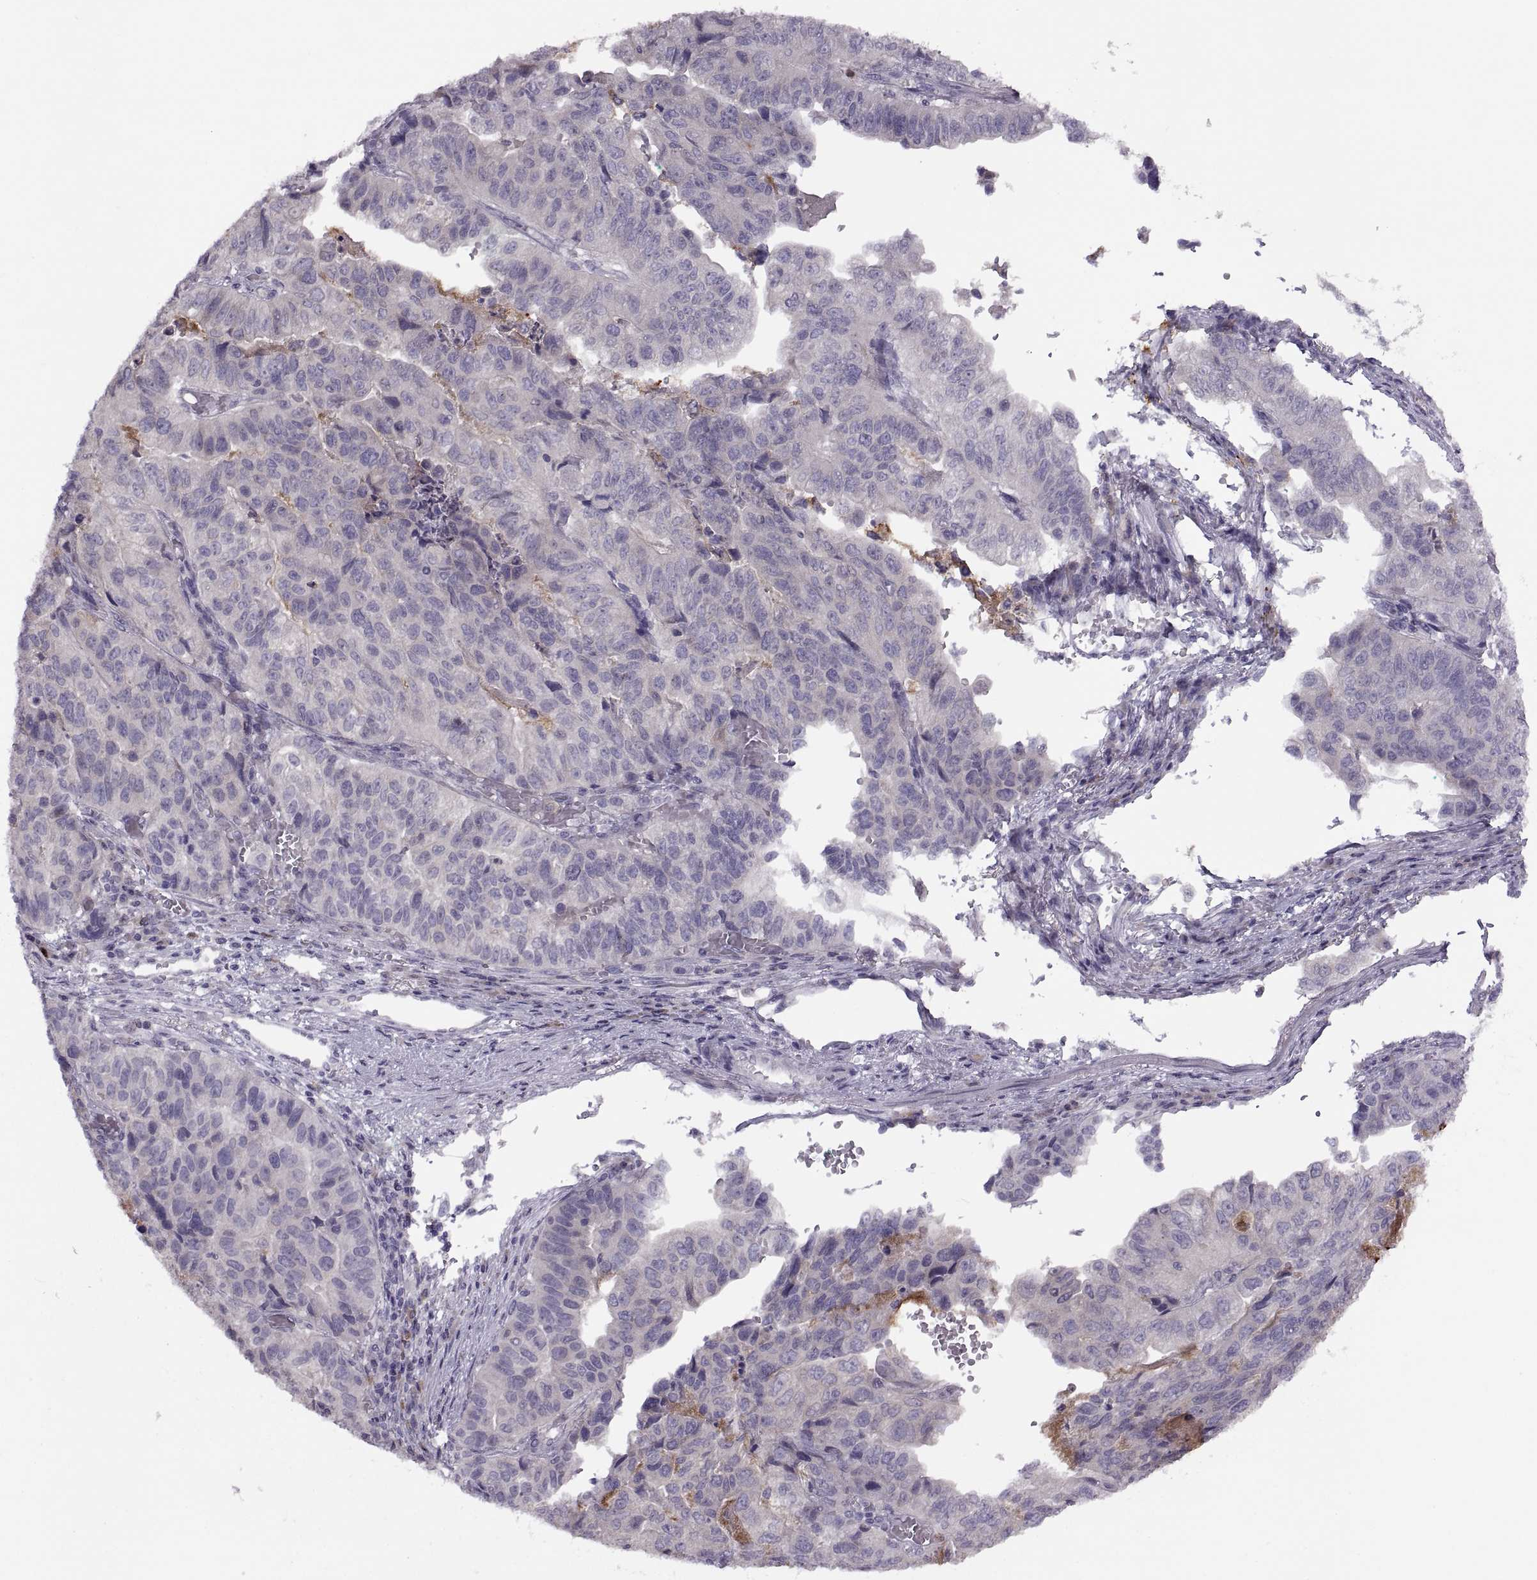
{"staining": {"intensity": "negative", "quantity": "none", "location": "none"}, "tissue": "stomach cancer", "cell_type": "Tumor cells", "image_type": "cancer", "snomed": [{"axis": "morphology", "description": "Adenocarcinoma, NOS"}, {"axis": "topography", "description": "Stomach, upper"}], "caption": "Immunohistochemistry (IHC) photomicrograph of neoplastic tissue: adenocarcinoma (stomach) stained with DAB (3,3'-diaminobenzidine) demonstrates no significant protein expression in tumor cells.", "gene": "H2AP", "patient": {"sex": "female", "age": 67}}